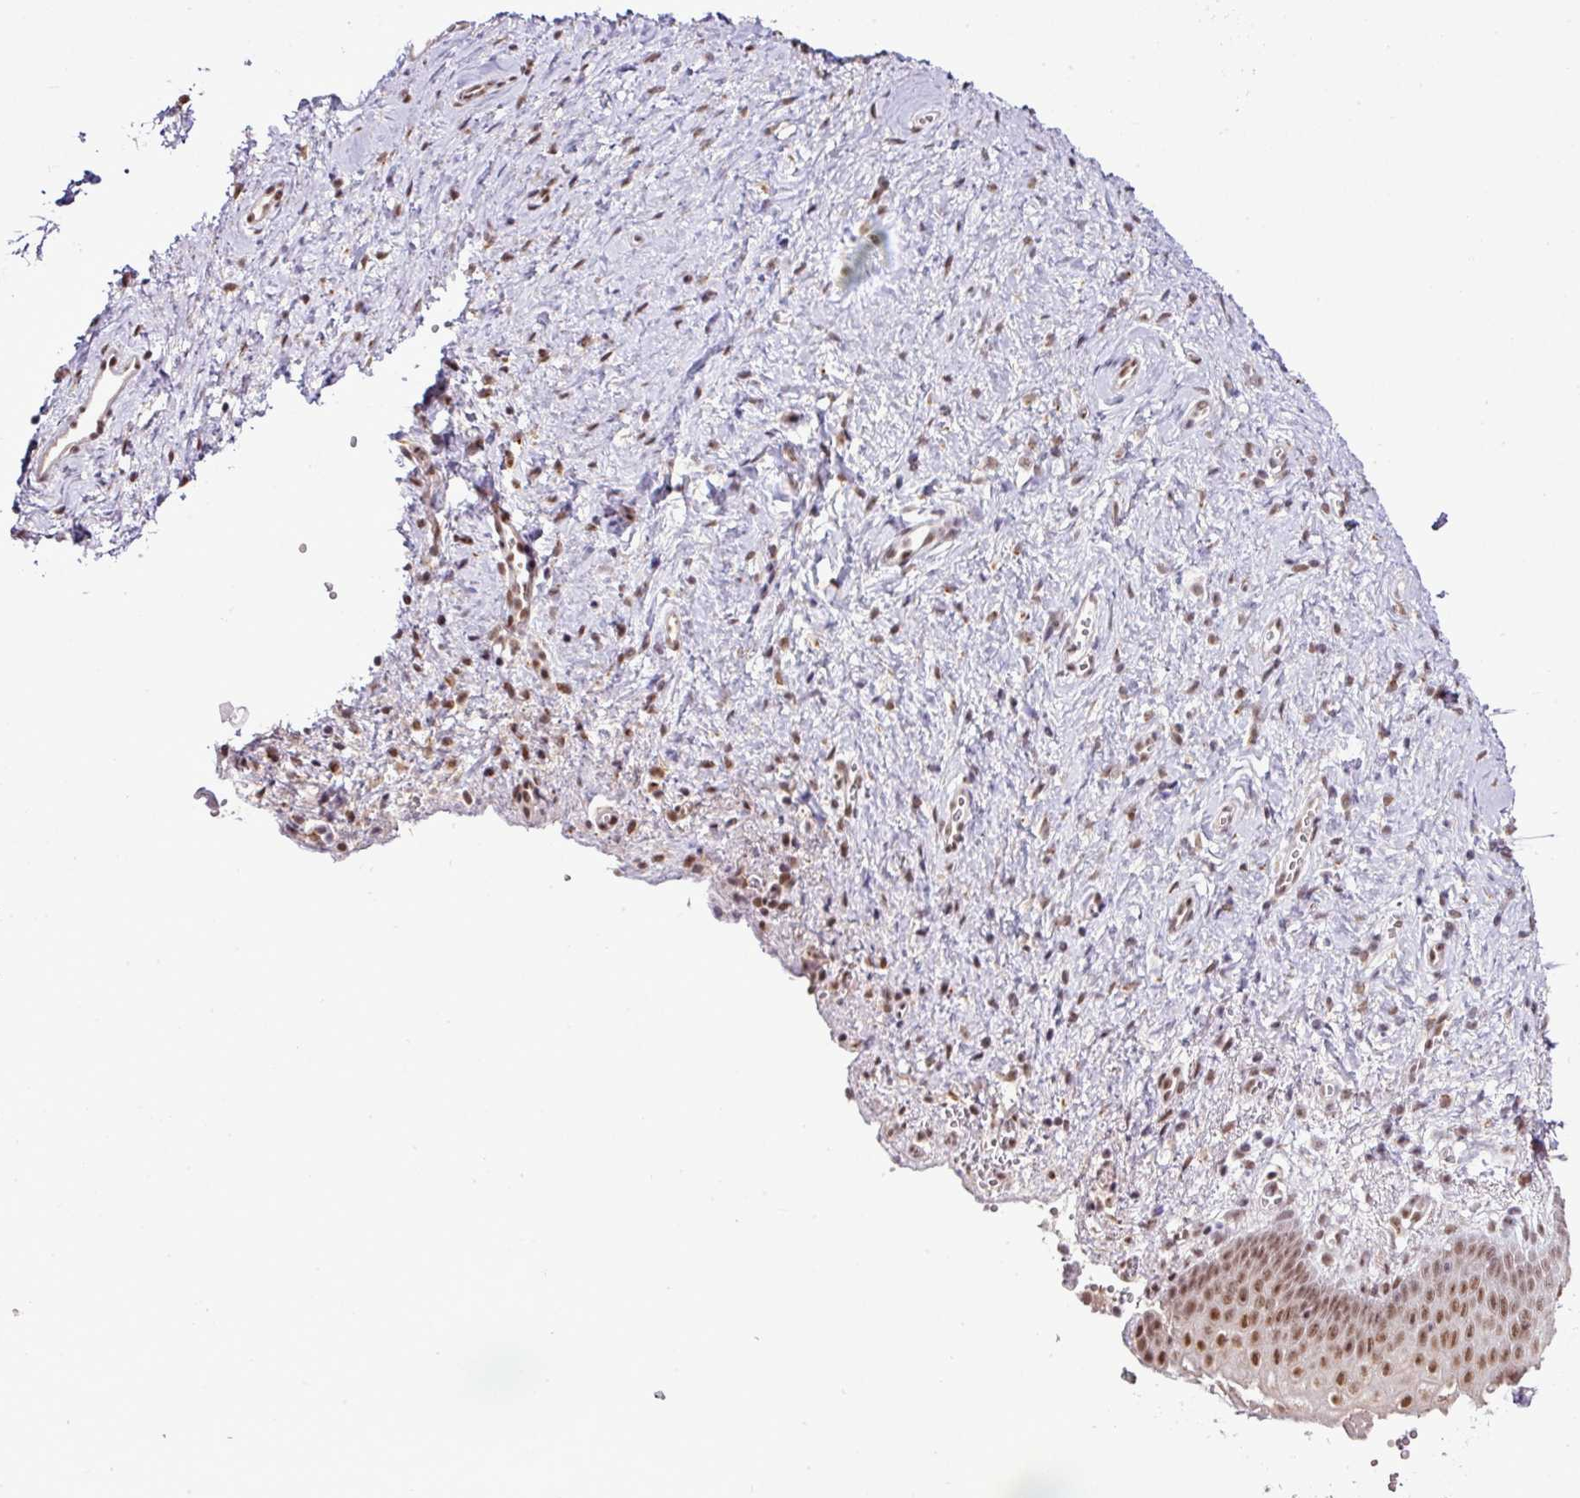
{"staining": {"intensity": "strong", "quantity": ">75%", "location": "nuclear"}, "tissue": "vagina", "cell_type": "Squamous epithelial cells", "image_type": "normal", "snomed": [{"axis": "morphology", "description": "Normal tissue, NOS"}, {"axis": "topography", "description": "Vagina"}], "caption": "Vagina stained with immunohistochemistry shows strong nuclear expression in about >75% of squamous epithelial cells. (DAB IHC with brightfield microscopy, high magnification).", "gene": "PGAP4", "patient": {"sex": "female", "age": 56}}